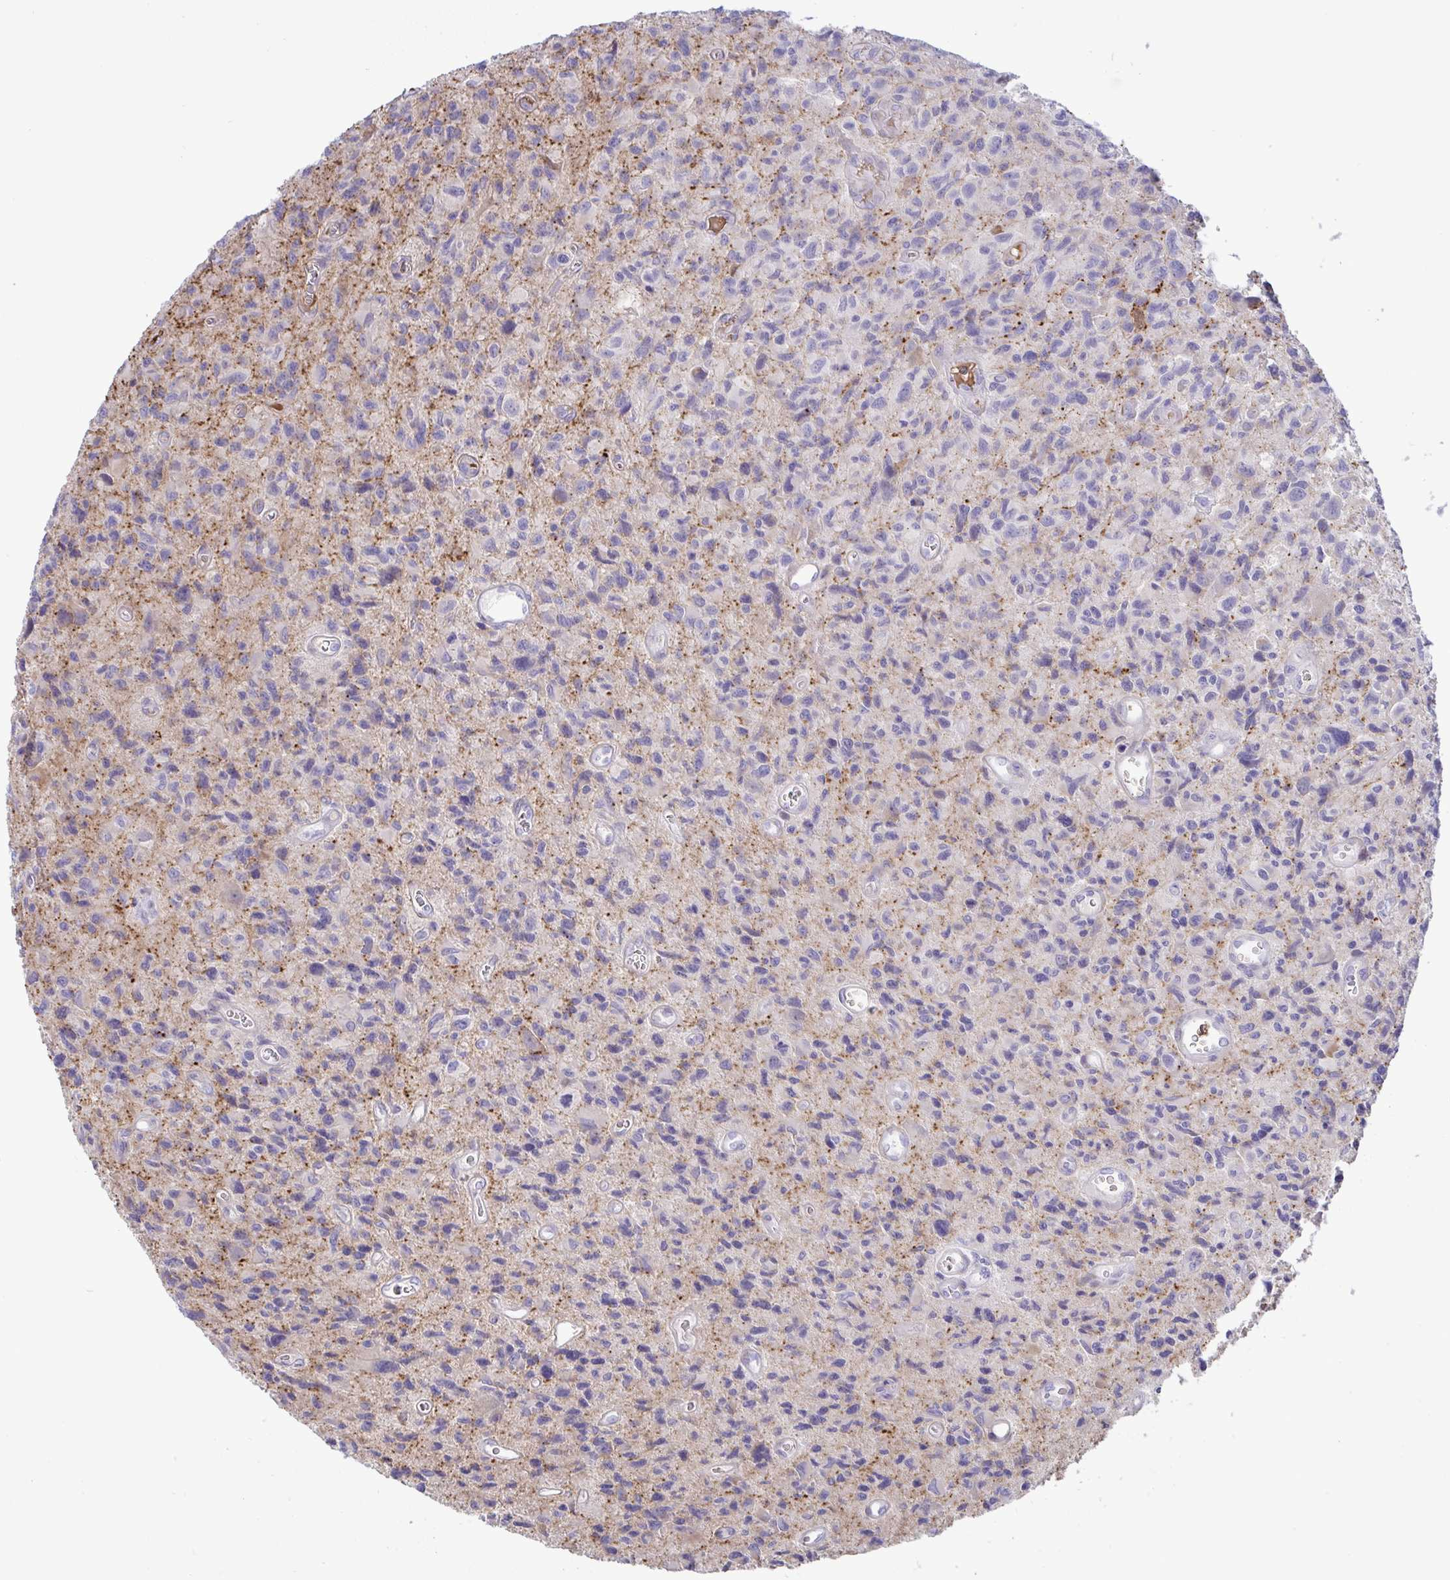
{"staining": {"intensity": "negative", "quantity": "none", "location": "none"}, "tissue": "glioma", "cell_type": "Tumor cells", "image_type": "cancer", "snomed": [{"axis": "morphology", "description": "Glioma, malignant, High grade"}, {"axis": "topography", "description": "Brain"}], "caption": "Immunohistochemistry (IHC) of human malignant glioma (high-grade) displays no expression in tumor cells. The staining is performed using DAB (3,3'-diaminobenzidine) brown chromogen with nuclei counter-stained in using hematoxylin.", "gene": "NTN1", "patient": {"sex": "male", "age": 76}}